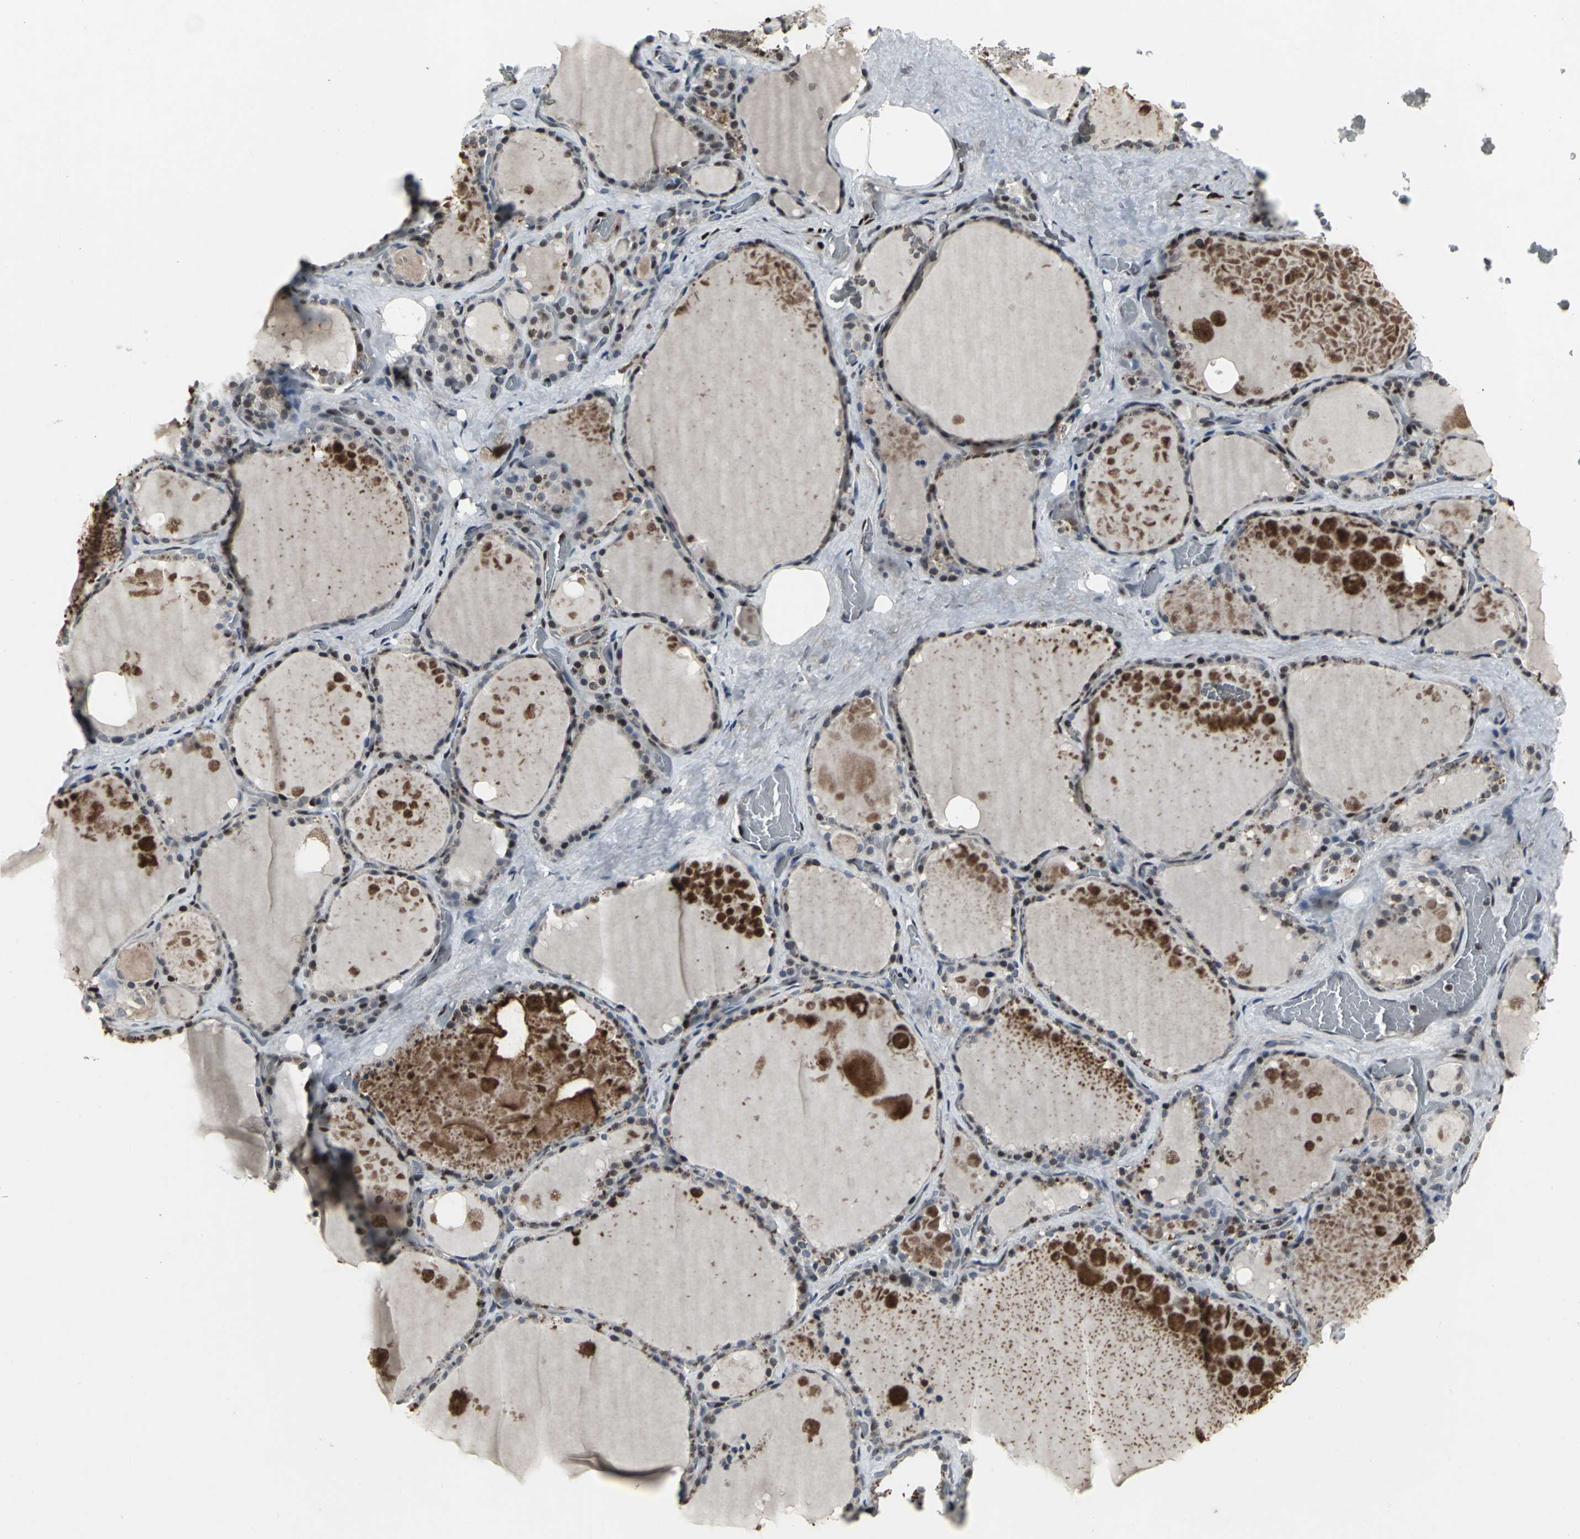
{"staining": {"intensity": "moderate", "quantity": "<25%", "location": "nuclear"}, "tissue": "thyroid gland", "cell_type": "Glandular cells", "image_type": "normal", "snomed": [{"axis": "morphology", "description": "Normal tissue, NOS"}, {"axis": "topography", "description": "Thyroid gland"}], "caption": "Thyroid gland stained for a protein (brown) exhibits moderate nuclear positive positivity in about <25% of glandular cells.", "gene": "SRF", "patient": {"sex": "male", "age": 61}}